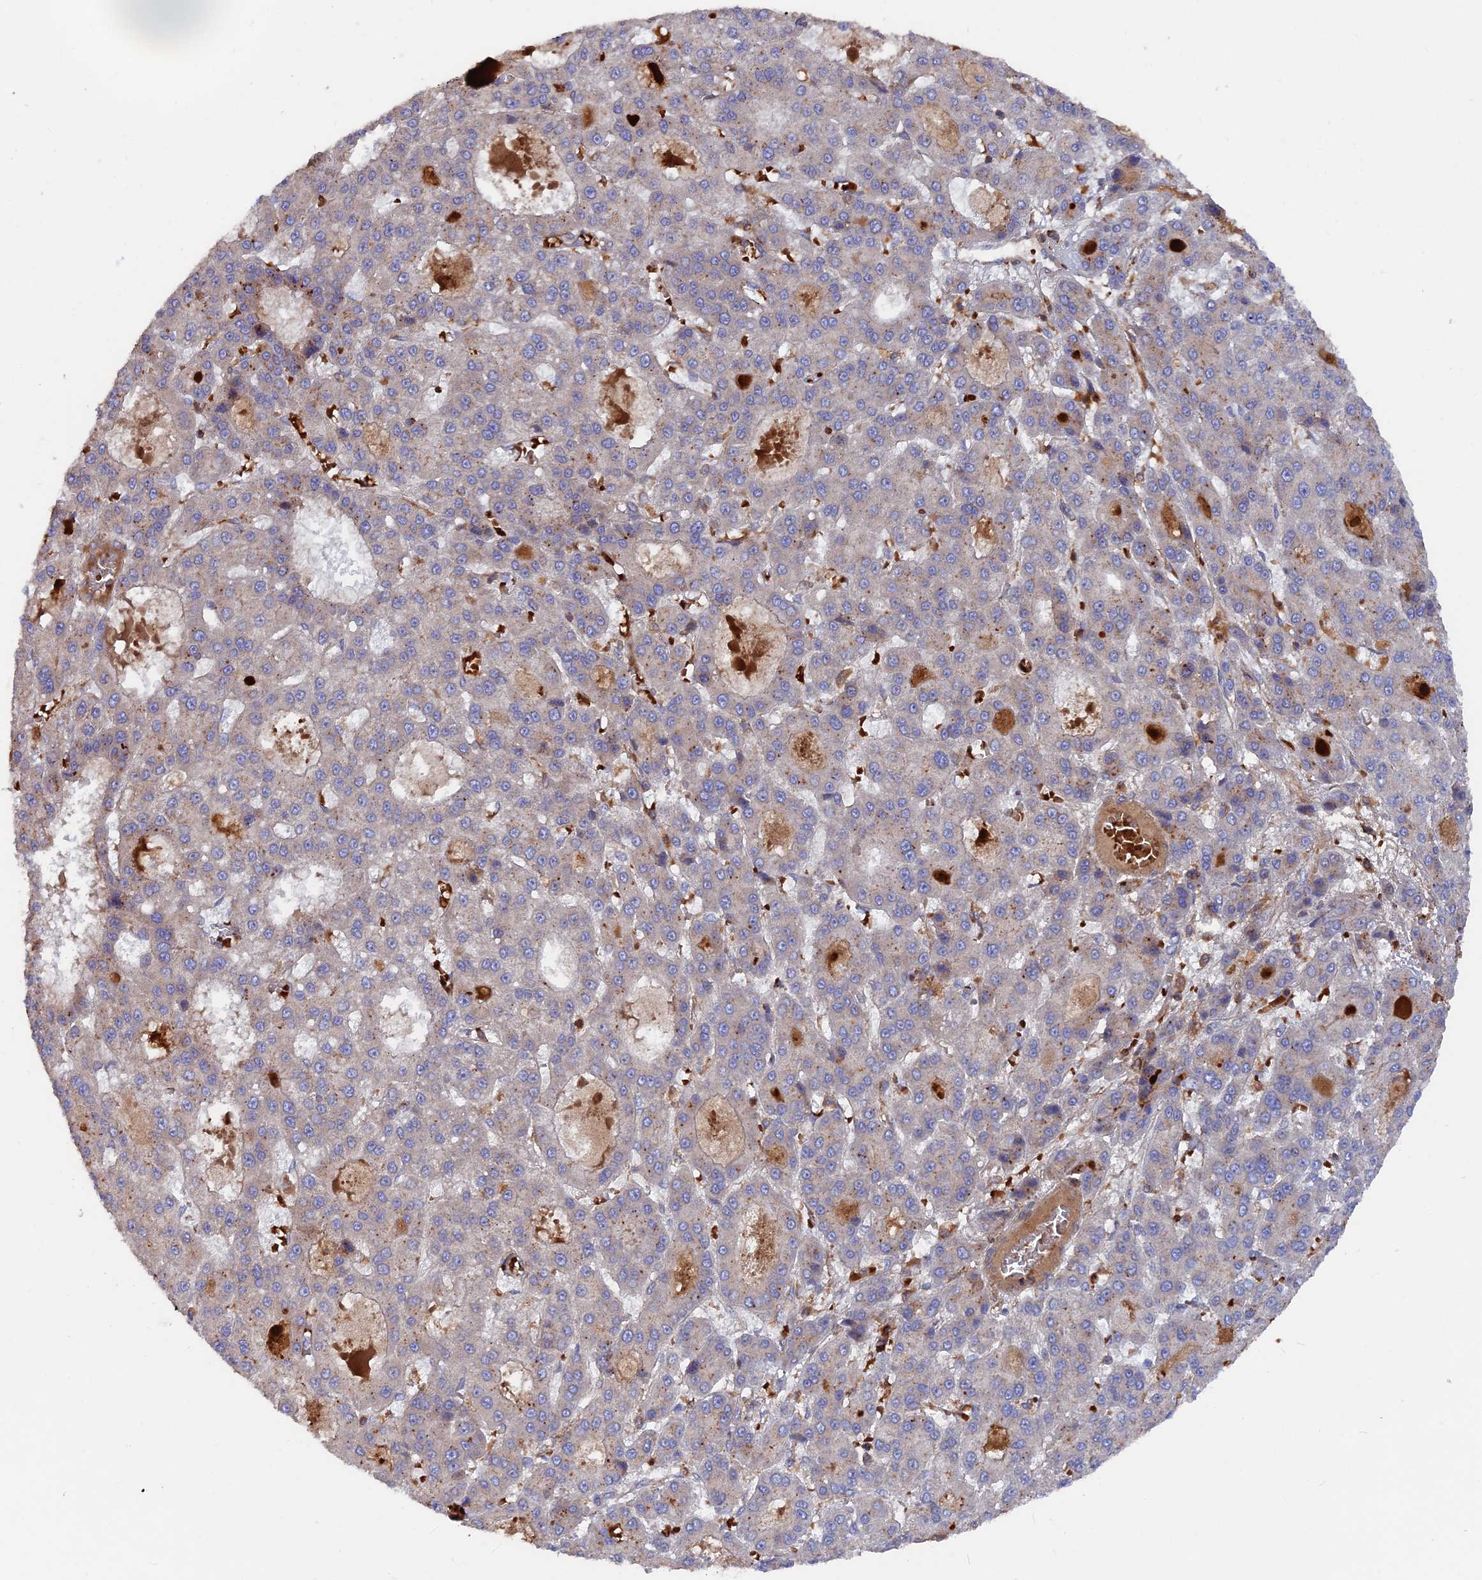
{"staining": {"intensity": "negative", "quantity": "none", "location": "none"}, "tissue": "liver cancer", "cell_type": "Tumor cells", "image_type": "cancer", "snomed": [{"axis": "morphology", "description": "Carcinoma, Hepatocellular, NOS"}, {"axis": "topography", "description": "Liver"}], "caption": "Tumor cells are negative for protein expression in human liver hepatocellular carcinoma.", "gene": "CPNE7", "patient": {"sex": "male", "age": 70}}